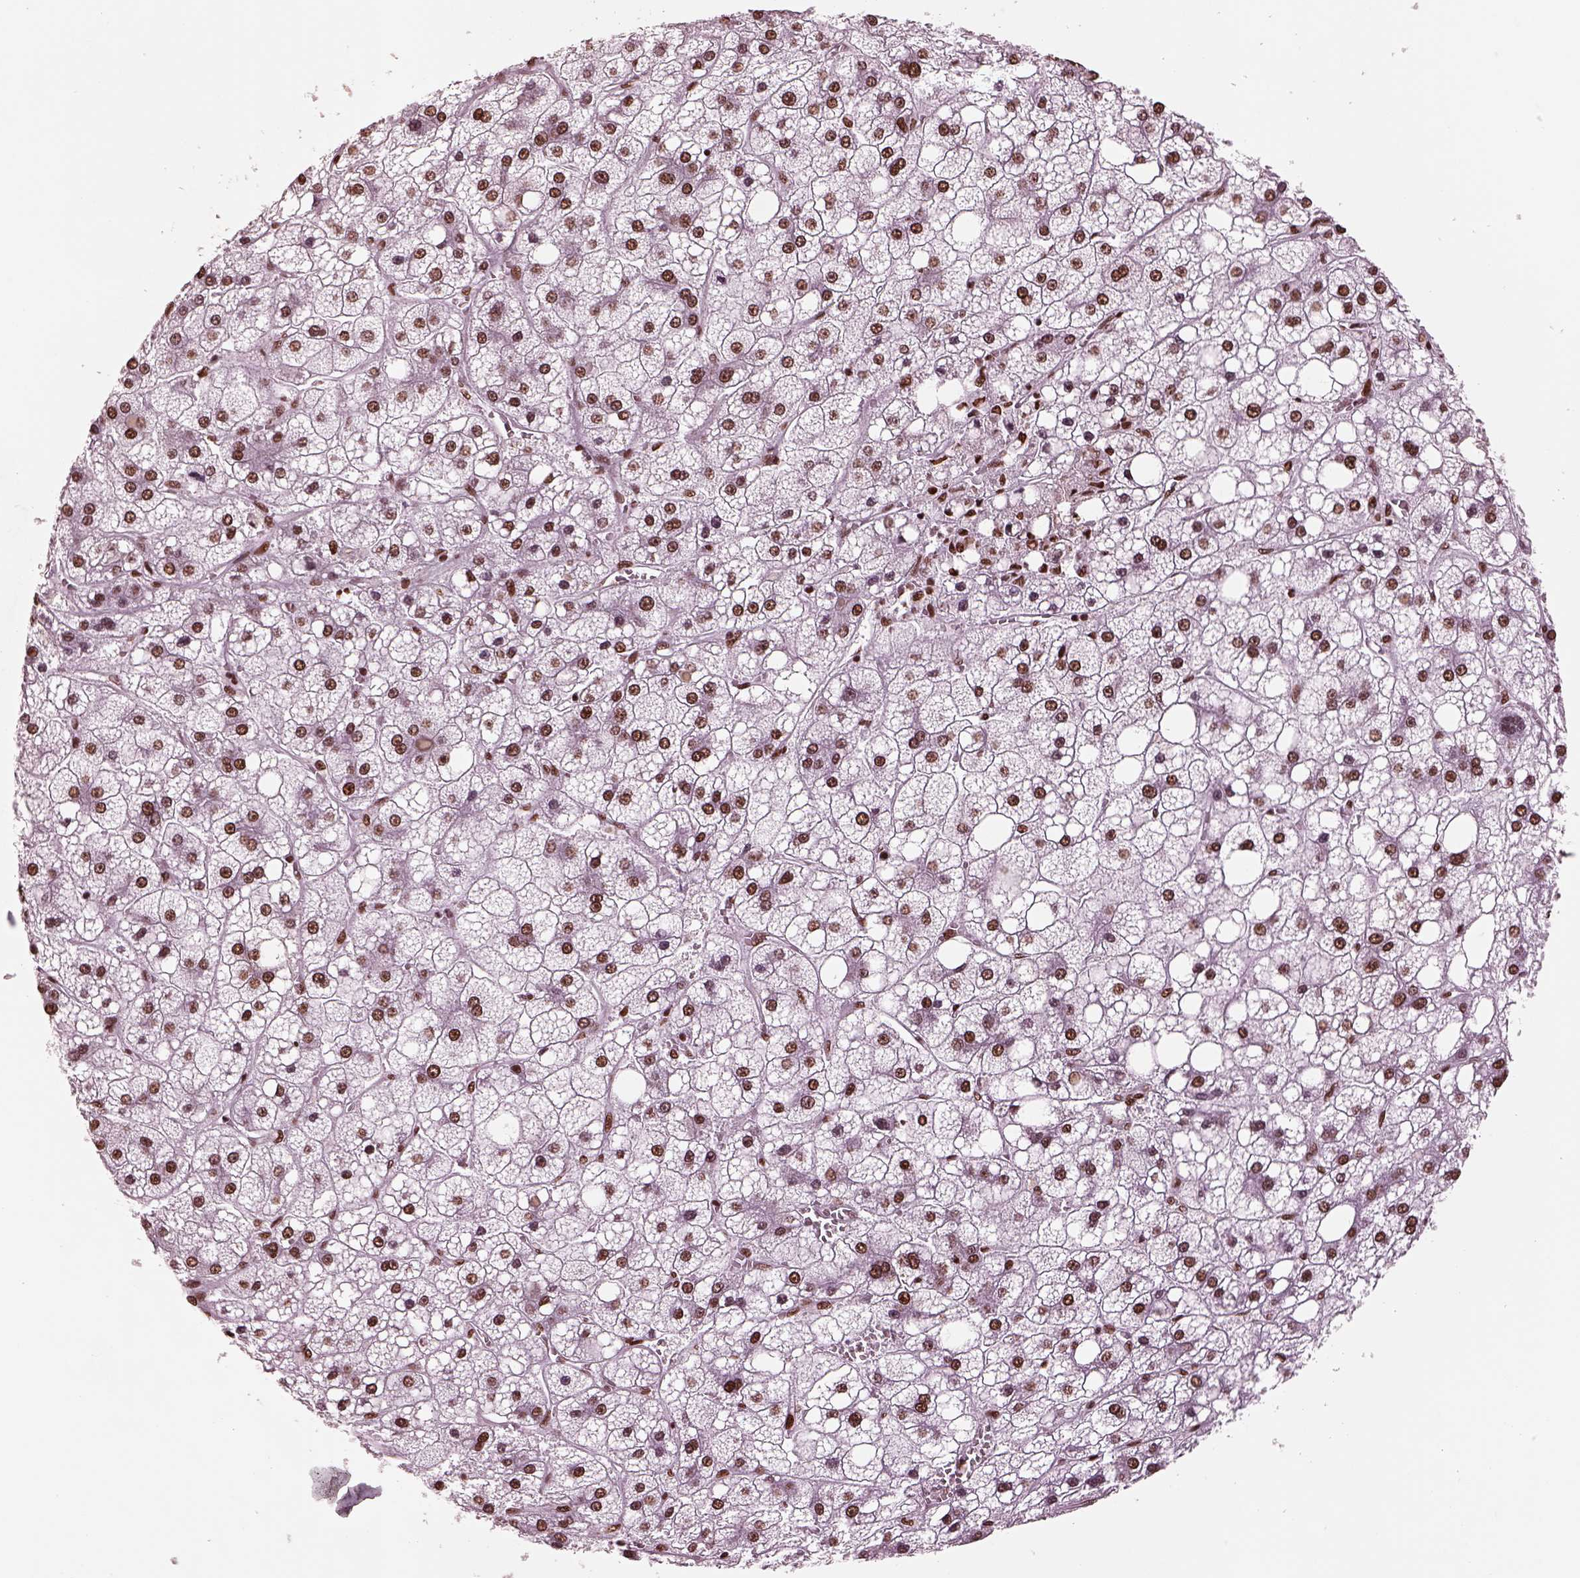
{"staining": {"intensity": "strong", "quantity": ">75%", "location": "nuclear"}, "tissue": "liver cancer", "cell_type": "Tumor cells", "image_type": "cancer", "snomed": [{"axis": "morphology", "description": "Carcinoma, Hepatocellular, NOS"}, {"axis": "topography", "description": "Liver"}], "caption": "A histopathology image of human liver hepatocellular carcinoma stained for a protein reveals strong nuclear brown staining in tumor cells. Immunohistochemistry stains the protein of interest in brown and the nuclei are stained blue.", "gene": "CBFA2T3", "patient": {"sex": "male", "age": 73}}